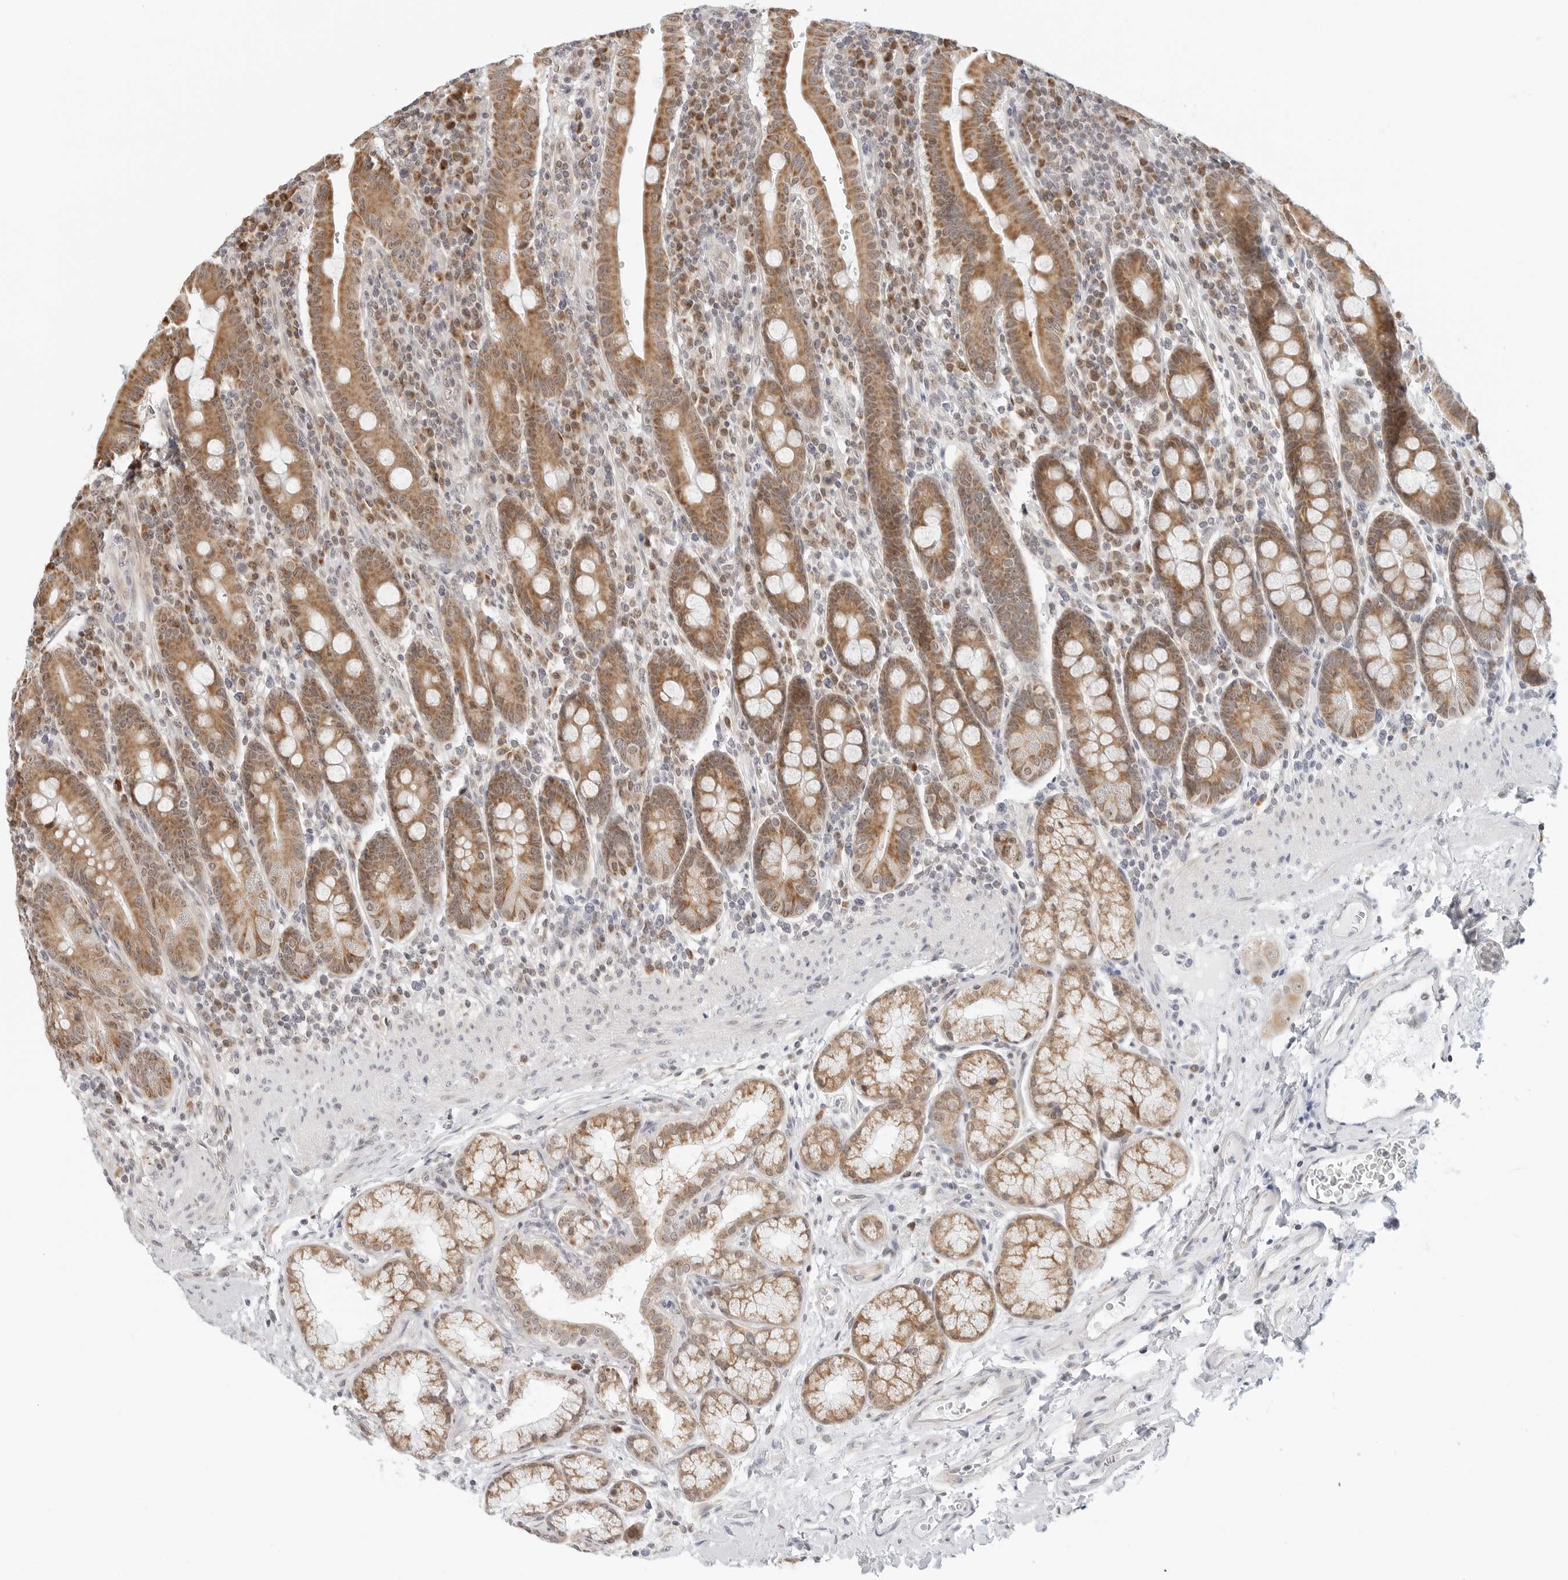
{"staining": {"intensity": "moderate", "quantity": ">75%", "location": "cytoplasmic/membranous"}, "tissue": "duodenum", "cell_type": "Glandular cells", "image_type": "normal", "snomed": [{"axis": "morphology", "description": "Normal tissue, NOS"}, {"axis": "morphology", "description": "Adenocarcinoma, NOS"}, {"axis": "topography", "description": "Pancreas"}, {"axis": "topography", "description": "Duodenum"}], "caption": "Immunohistochemistry of benign human duodenum demonstrates medium levels of moderate cytoplasmic/membranous staining in about >75% of glandular cells. (Brightfield microscopy of DAB IHC at high magnification).", "gene": "POLR3GL", "patient": {"sex": "male", "age": 50}}